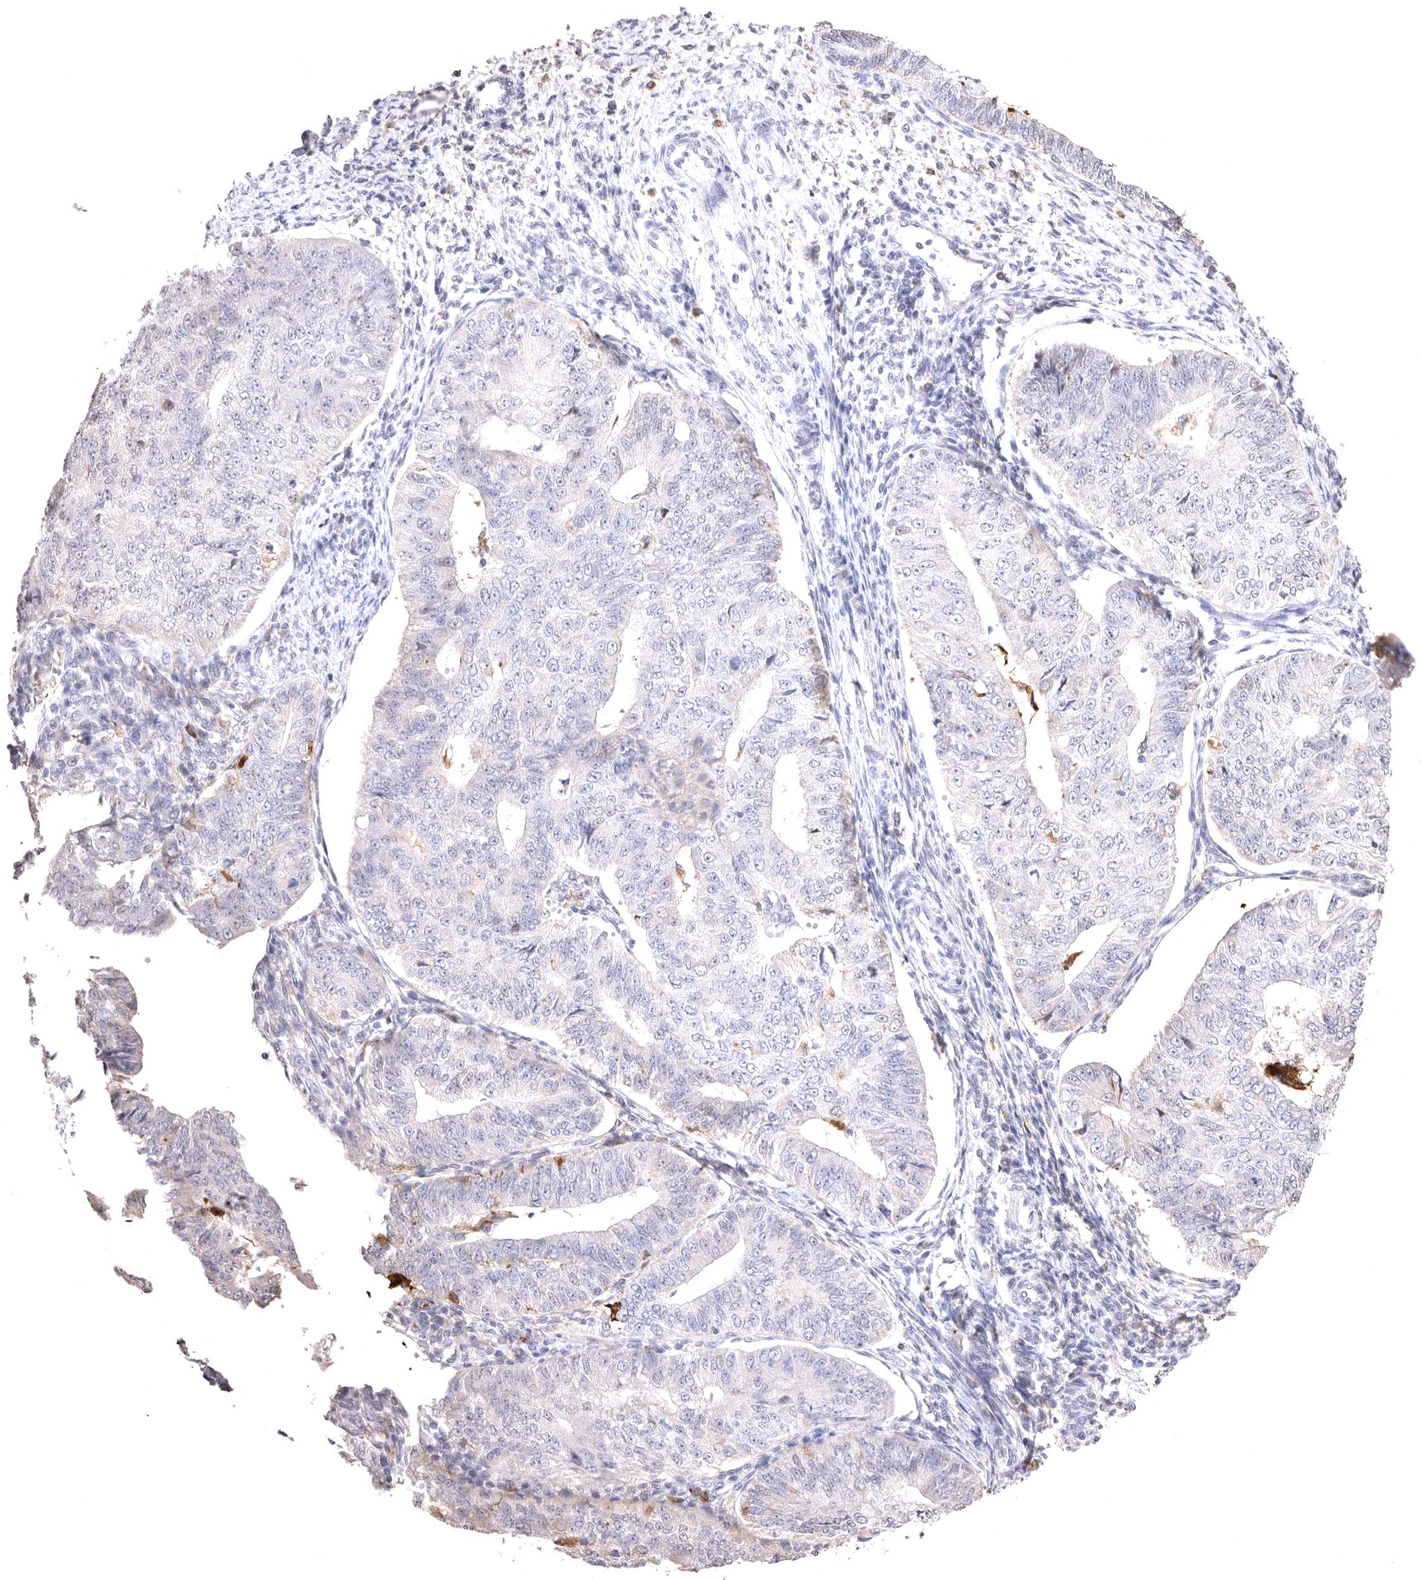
{"staining": {"intensity": "negative", "quantity": "none", "location": "none"}, "tissue": "endometrial cancer", "cell_type": "Tumor cells", "image_type": "cancer", "snomed": [{"axis": "morphology", "description": "Adenocarcinoma, NOS"}, {"axis": "topography", "description": "Endometrium"}], "caption": "An immunohistochemistry micrograph of endometrial cancer is shown. There is no staining in tumor cells of endometrial cancer.", "gene": "VPS45", "patient": {"sex": "female", "age": 32}}